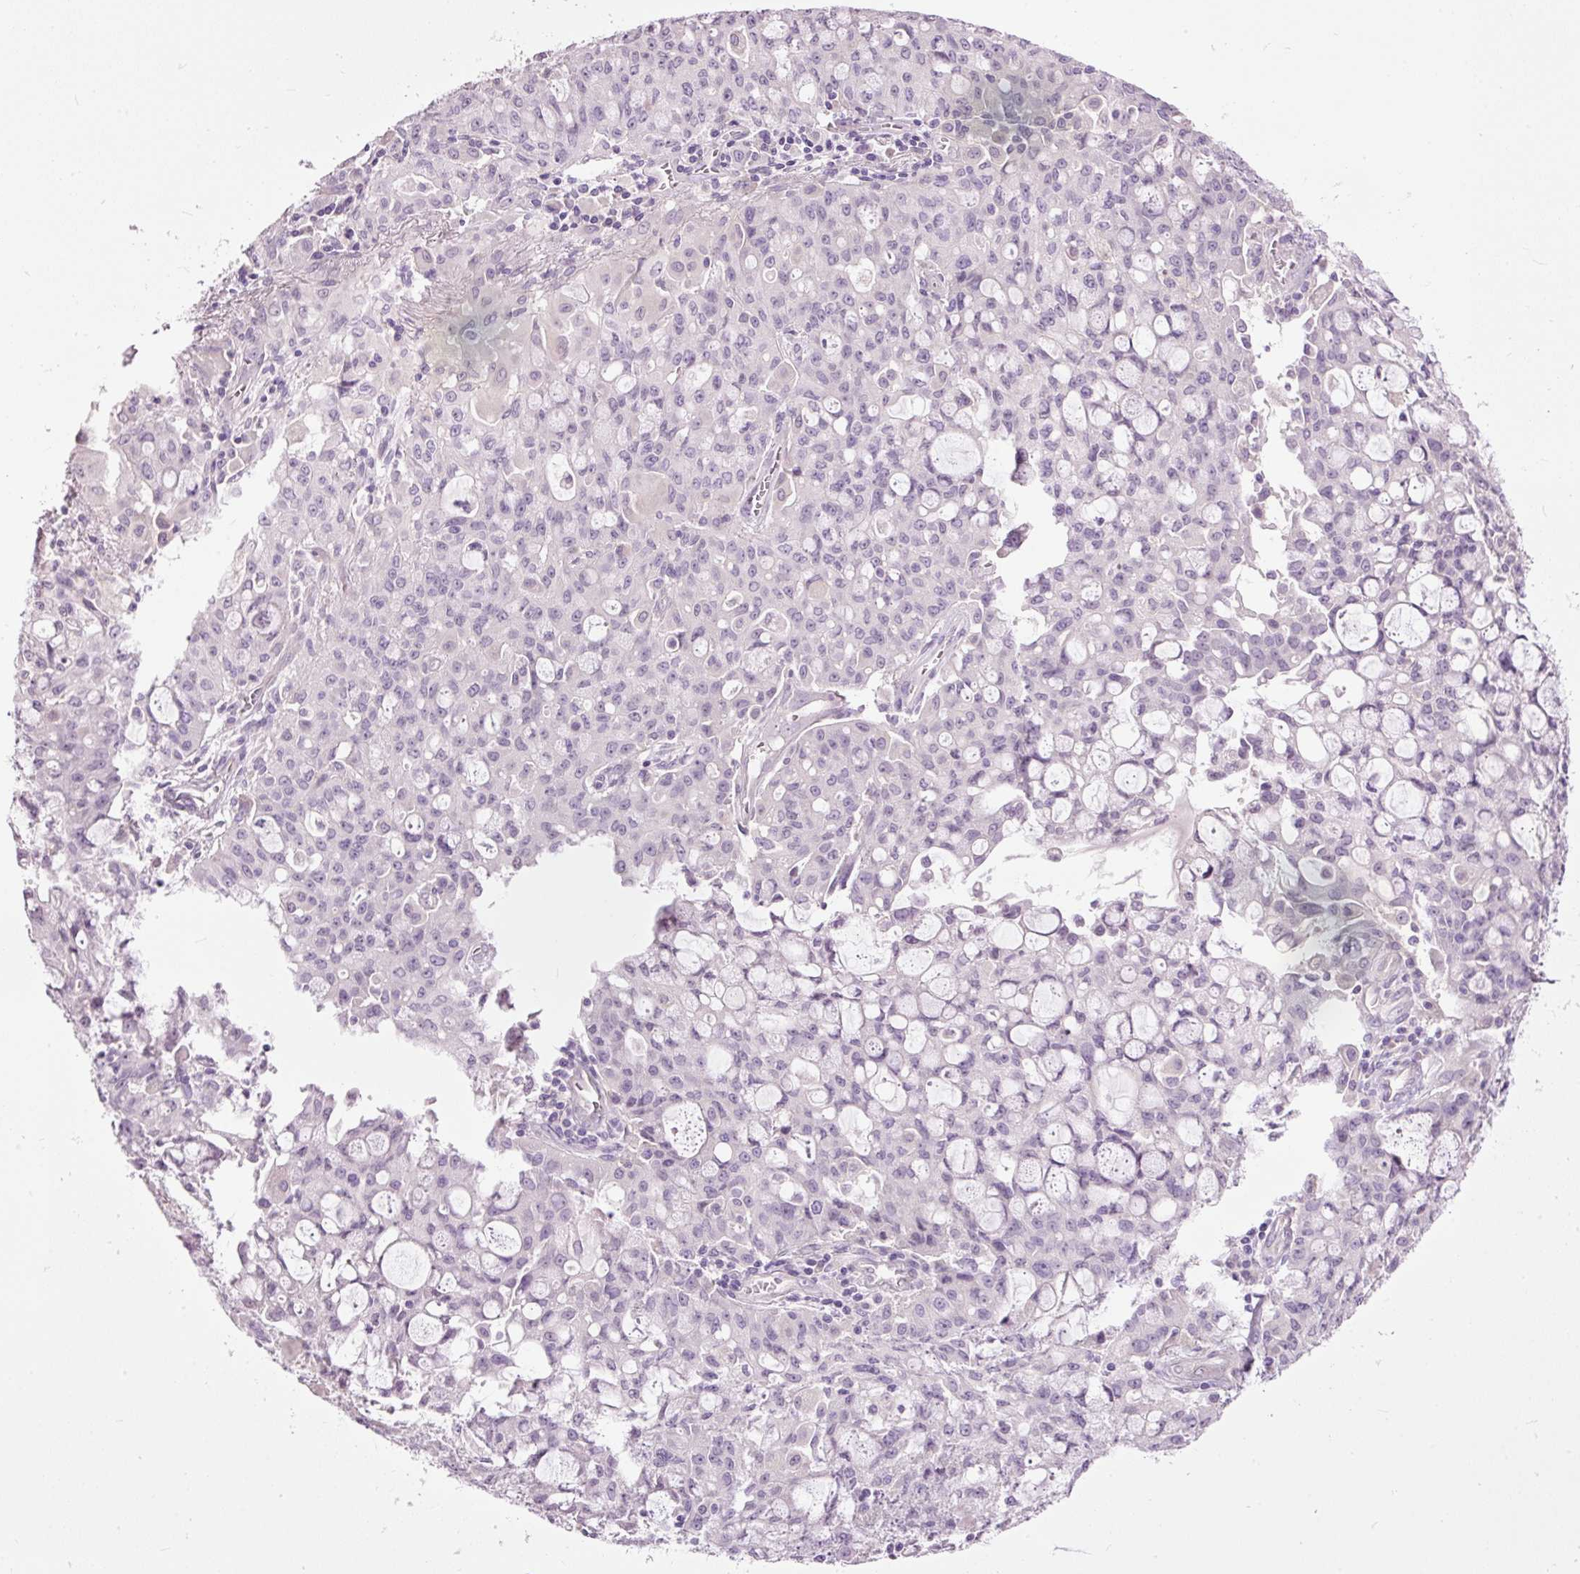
{"staining": {"intensity": "negative", "quantity": "none", "location": "none"}, "tissue": "lung cancer", "cell_type": "Tumor cells", "image_type": "cancer", "snomed": [{"axis": "morphology", "description": "Adenocarcinoma, NOS"}, {"axis": "topography", "description": "Lung"}], "caption": "Immunohistochemistry histopathology image of neoplastic tissue: human lung cancer (adenocarcinoma) stained with DAB (3,3'-diaminobenzidine) shows no significant protein staining in tumor cells.", "gene": "FCRL4", "patient": {"sex": "female", "age": 44}}